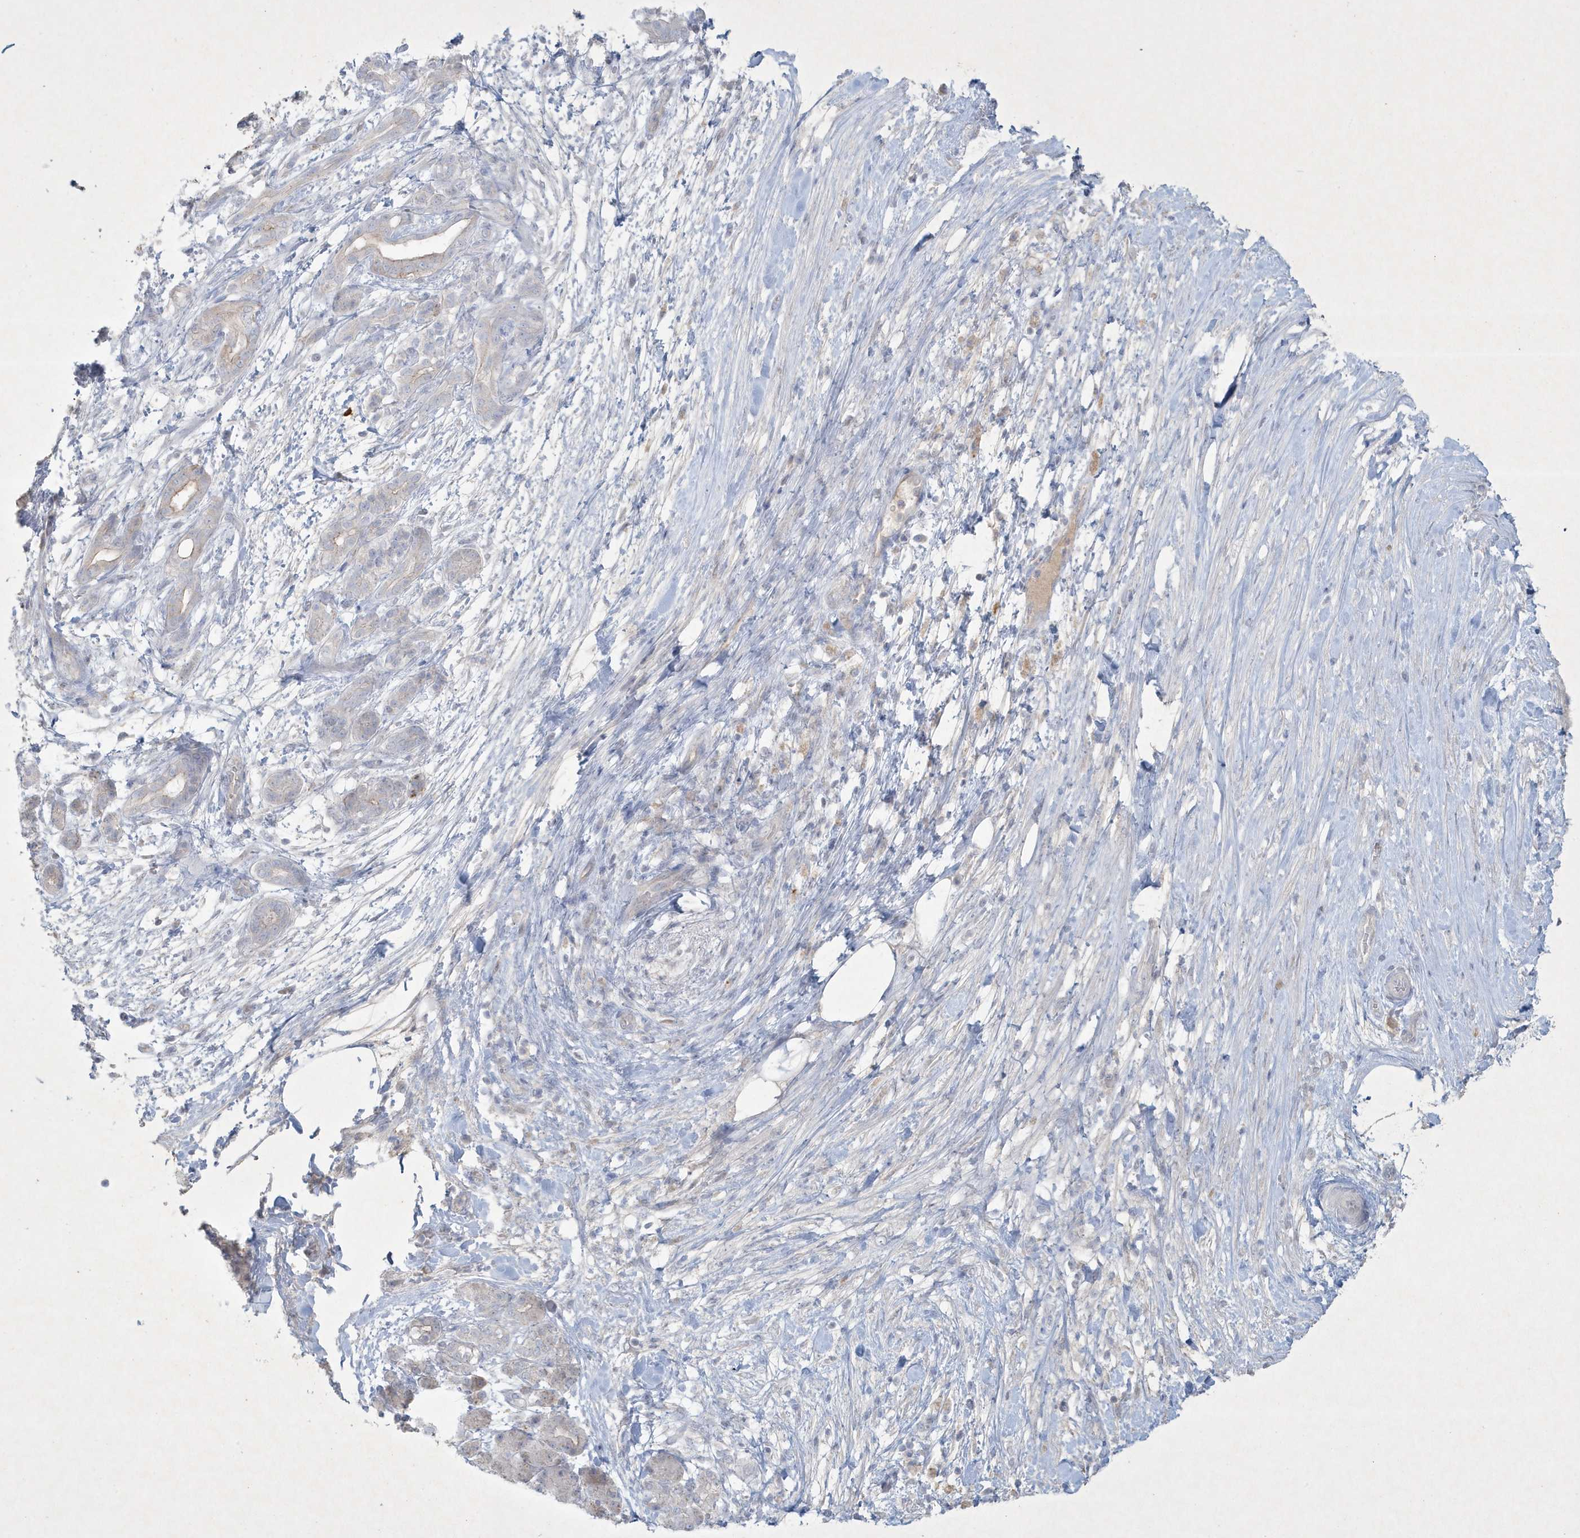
{"staining": {"intensity": "negative", "quantity": "none", "location": "none"}, "tissue": "pancreatic cancer", "cell_type": "Tumor cells", "image_type": "cancer", "snomed": [{"axis": "morphology", "description": "Adenocarcinoma, NOS"}, {"axis": "topography", "description": "Pancreas"}], "caption": "This is an IHC micrograph of pancreatic cancer (adenocarcinoma). There is no expression in tumor cells.", "gene": "CCDC24", "patient": {"sex": "female", "age": 55}}